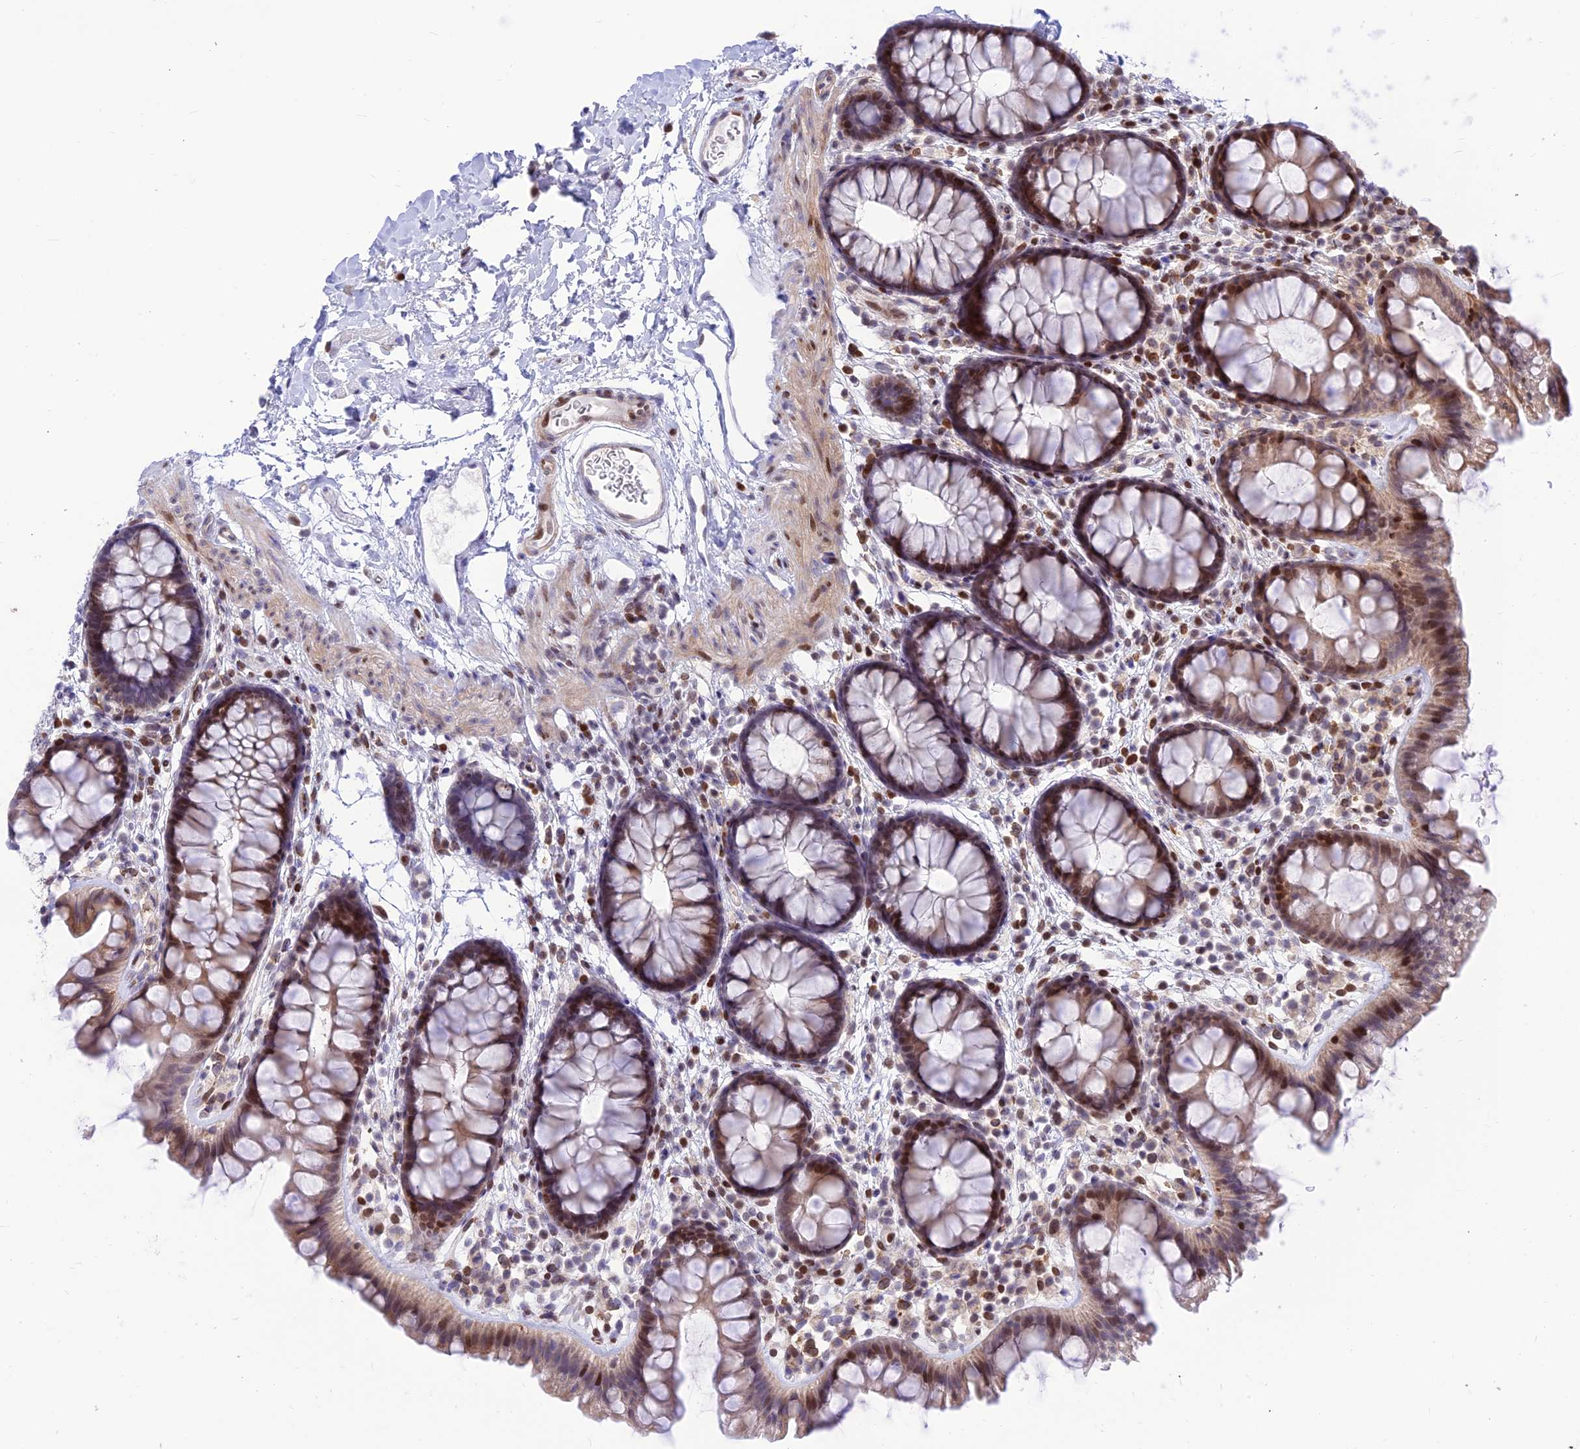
{"staining": {"intensity": "weak", "quantity": "25%-75%", "location": "cytoplasmic/membranous,nuclear"}, "tissue": "colon", "cell_type": "Endothelial cells", "image_type": "normal", "snomed": [{"axis": "morphology", "description": "Normal tissue, NOS"}, {"axis": "topography", "description": "Colon"}], "caption": "The immunohistochemical stain labels weak cytoplasmic/membranous,nuclear expression in endothelial cells of benign colon. The protein of interest is stained brown, and the nuclei are stained in blue (DAB (3,3'-diaminobenzidine) IHC with brightfield microscopy, high magnification).", "gene": "FAM186B", "patient": {"sex": "female", "age": 62}}